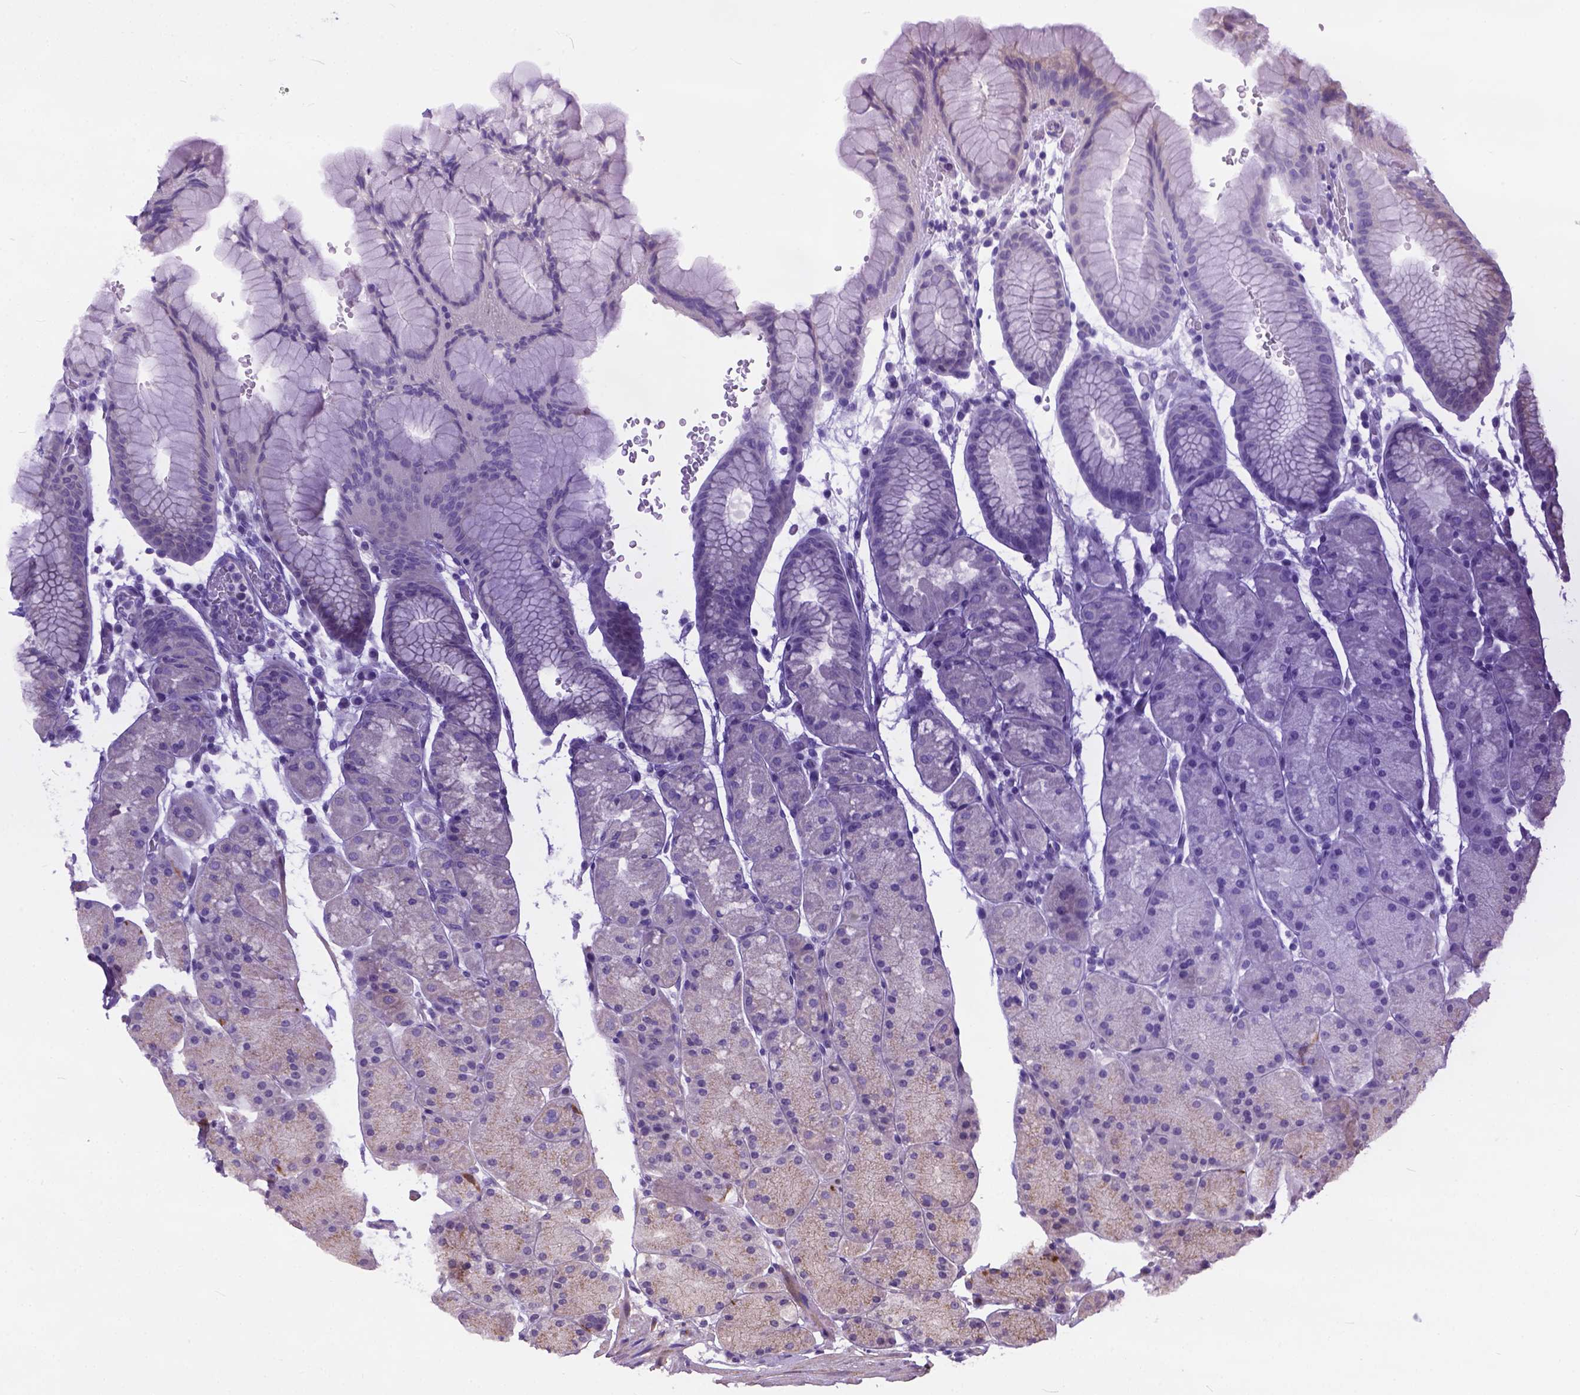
{"staining": {"intensity": "weak", "quantity": "25%-75%", "location": "cytoplasmic/membranous"}, "tissue": "stomach", "cell_type": "Glandular cells", "image_type": "normal", "snomed": [{"axis": "morphology", "description": "Normal tissue, NOS"}, {"axis": "topography", "description": "Stomach, upper"}, {"axis": "topography", "description": "Stomach"}], "caption": "Immunohistochemistry (IHC) histopathology image of benign human stomach stained for a protein (brown), which reveals low levels of weak cytoplasmic/membranous staining in about 25%-75% of glandular cells.", "gene": "BANF2", "patient": {"sex": "male", "age": 76}}